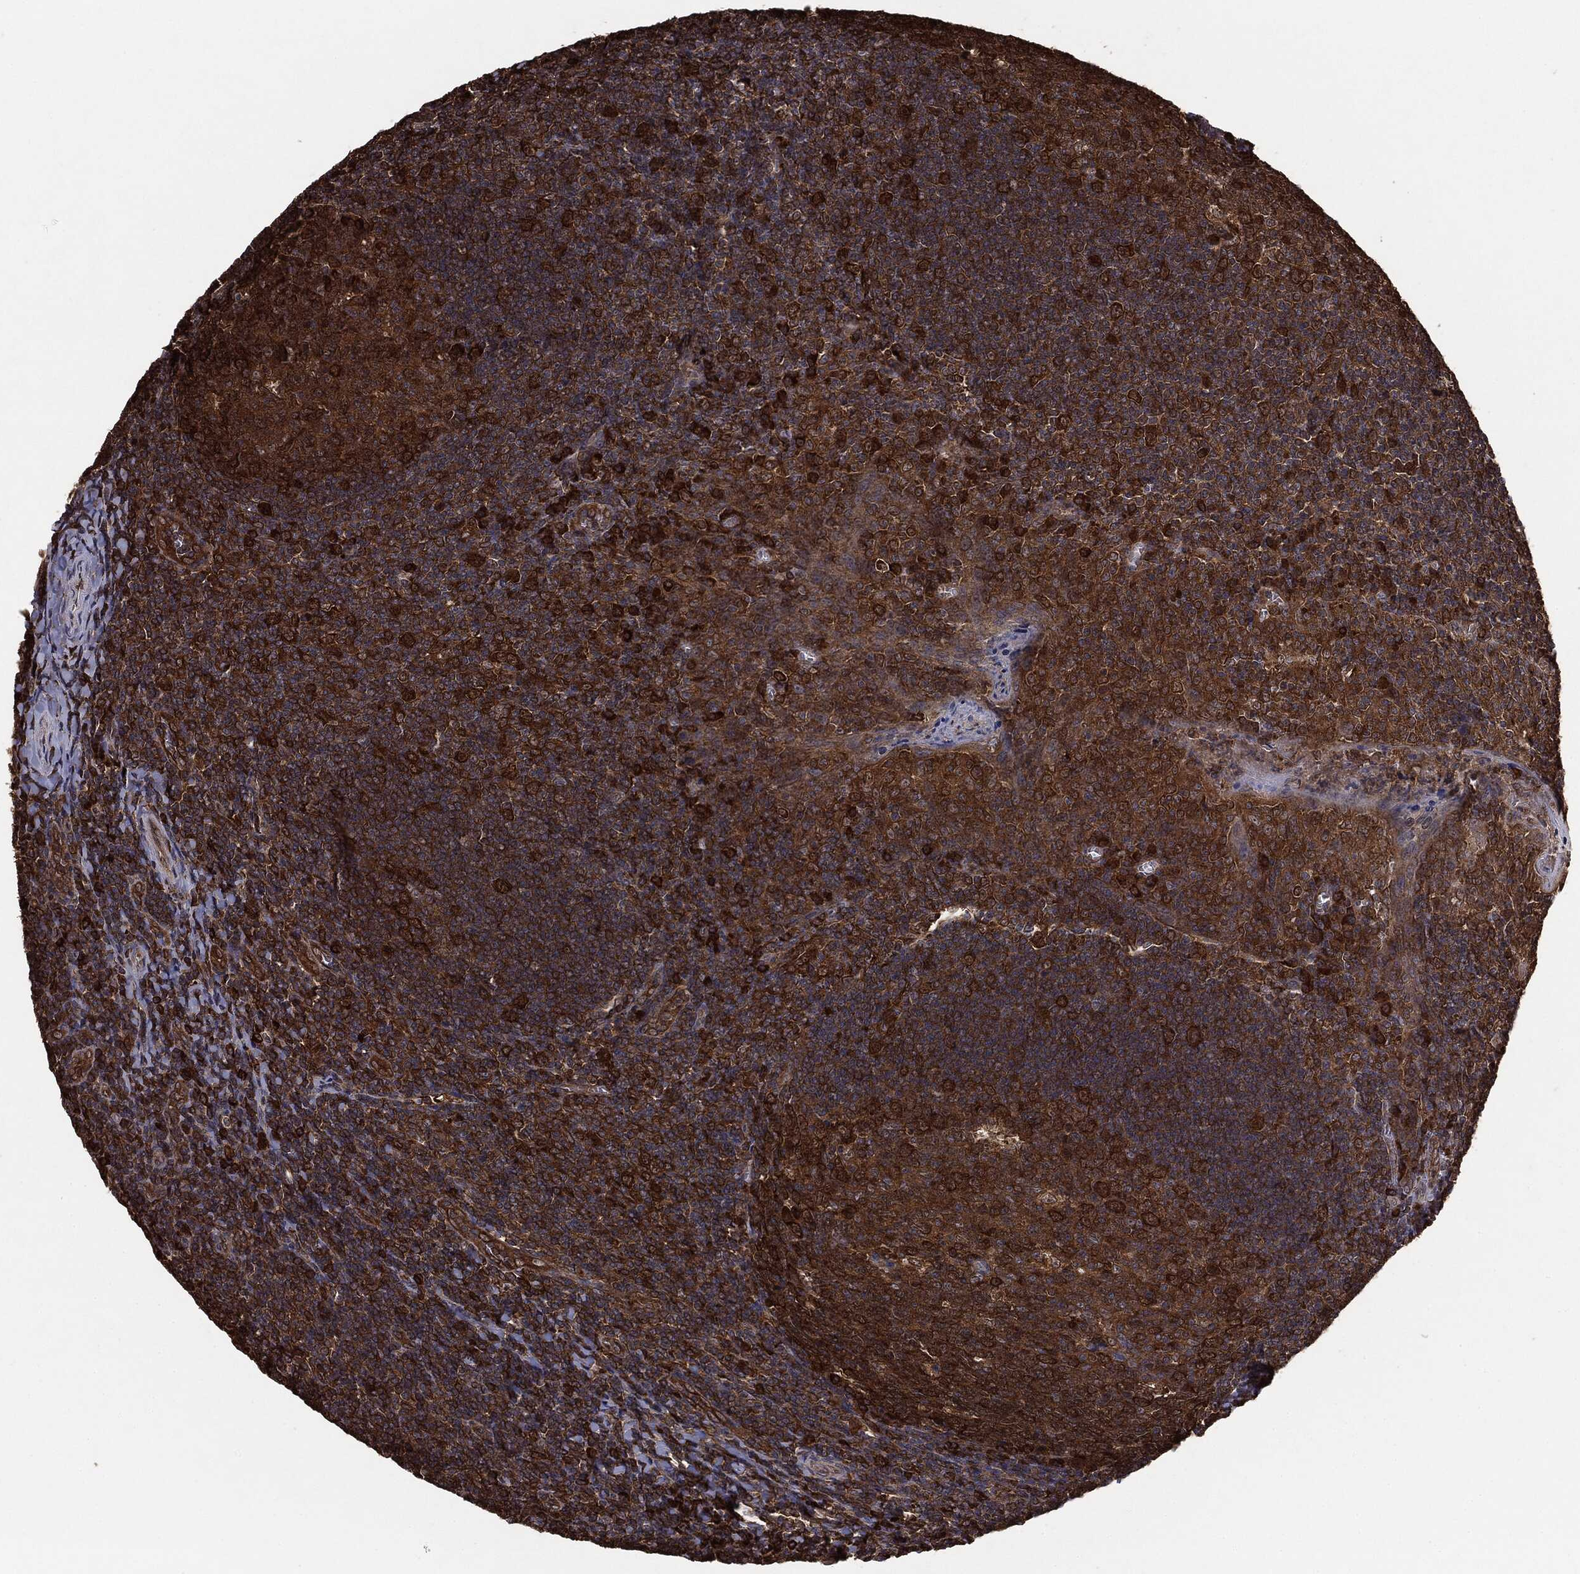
{"staining": {"intensity": "strong", "quantity": ">75%", "location": "cytoplasmic/membranous"}, "tissue": "tonsil", "cell_type": "Germinal center cells", "image_type": "normal", "snomed": [{"axis": "morphology", "description": "Normal tissue, NOS"}, {"axis": "topography", "description": "Tonsil"}], "caption": "Germinal center cells reveal high levels of strong cytoplasmic/membranous expression in approximately >75% of cells in normal tonsil. (IHC, brightfield microscopy, high magnification).", "gene": "NME1", "patient": {"sex": "male", "age": 20}}